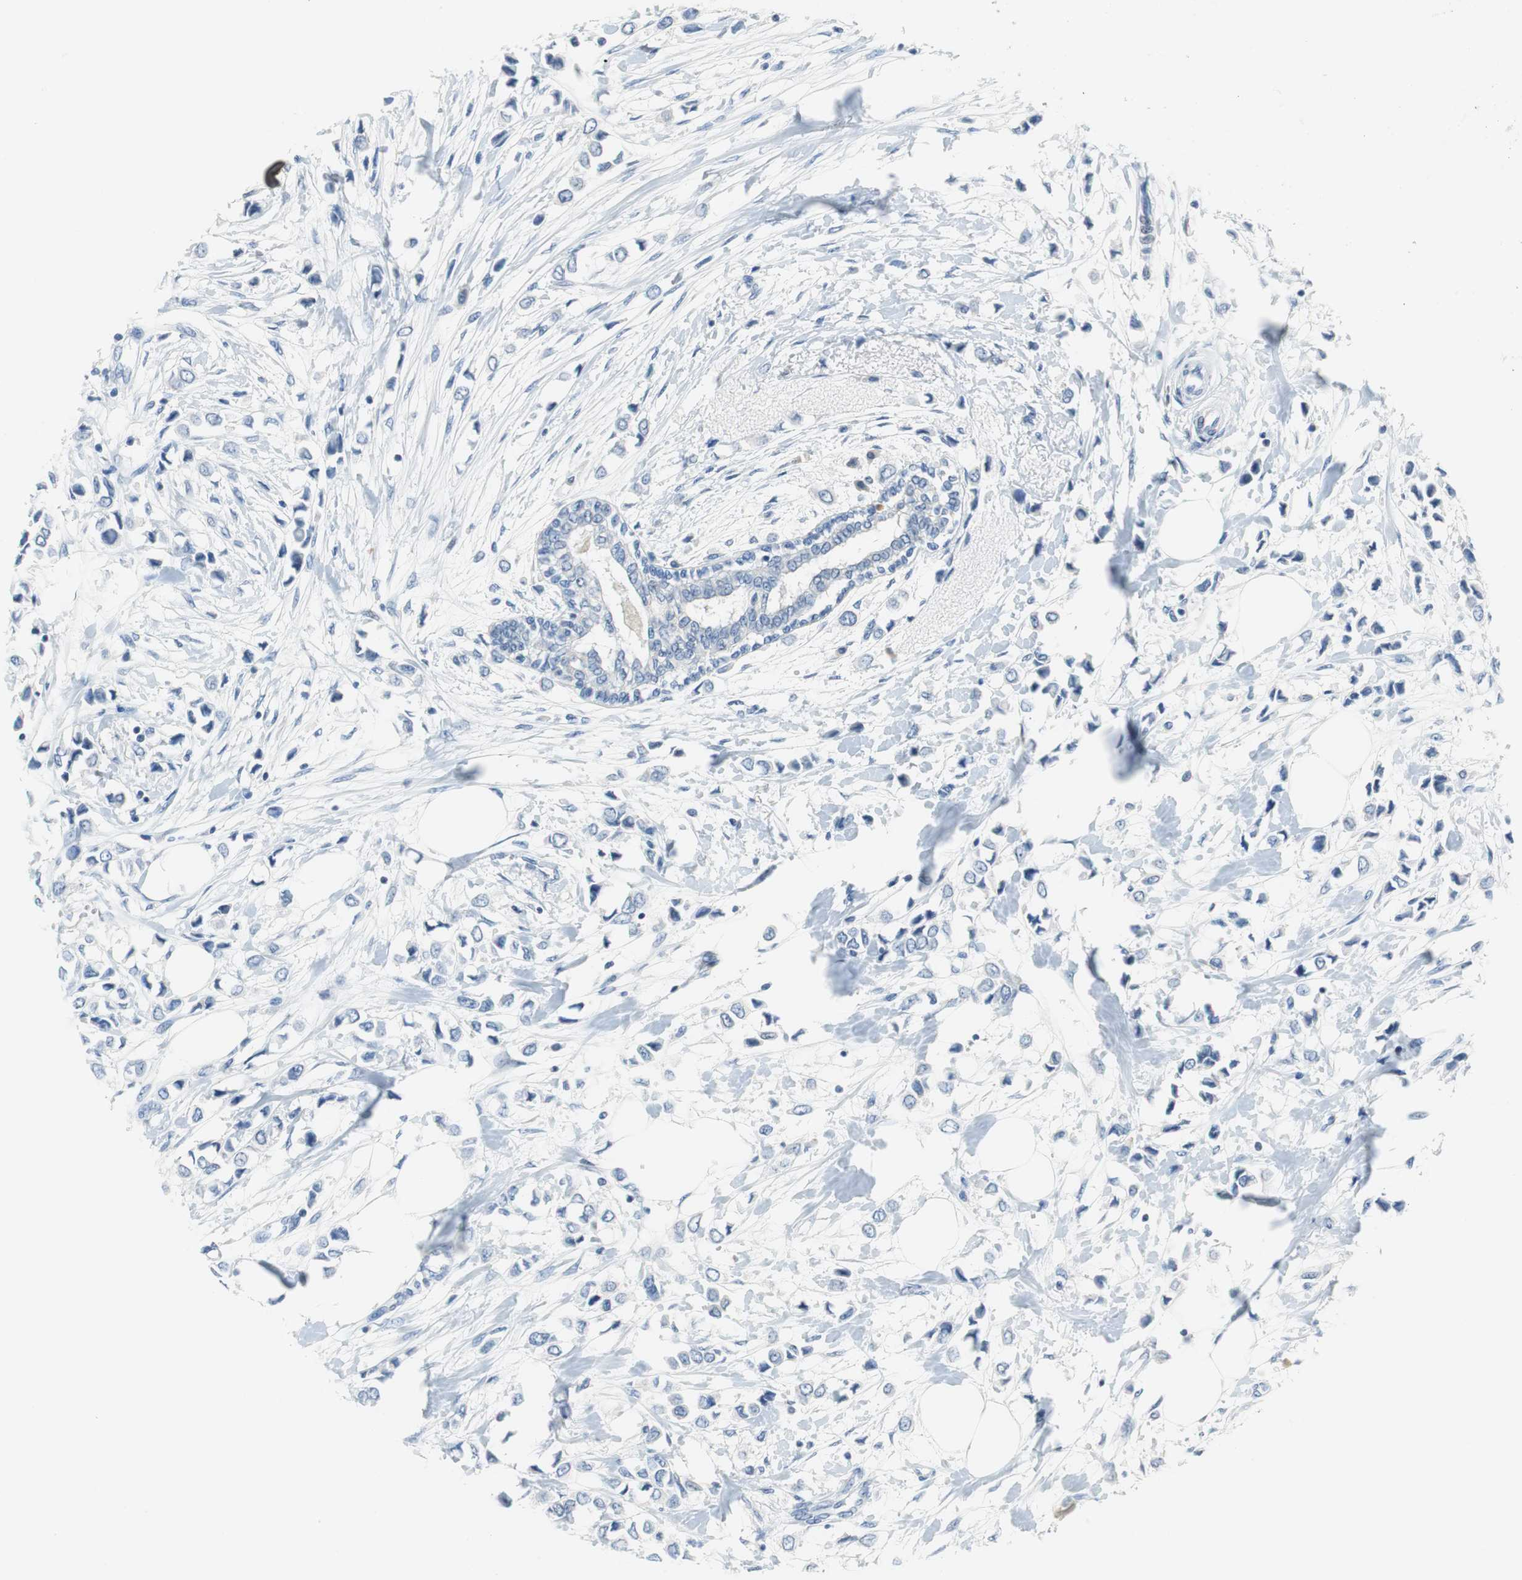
{"staining": {"intensity": "negative", "quantity": "none", "location": "none"}, "tissue": "breast cancer", "cell_type": "Tumor cells", "image_type": "cancer", "snomed": [{"axis": "morphology", "description": "Lobular carcinoma"}, {"axis": "topography", "description": "Breast"}], "caption": "This is a micrograph of immunohistochemistry staining of lobular carcinoma (breast), which shows no expression in tumor cells. (Brightfield microscopy of DAB (3,3'-diaminobenzidine) immunohistochemistry (IHC) at high magnification).", "gene": "GLCCI1", "patient": {"sex": "female", "age": 51}}